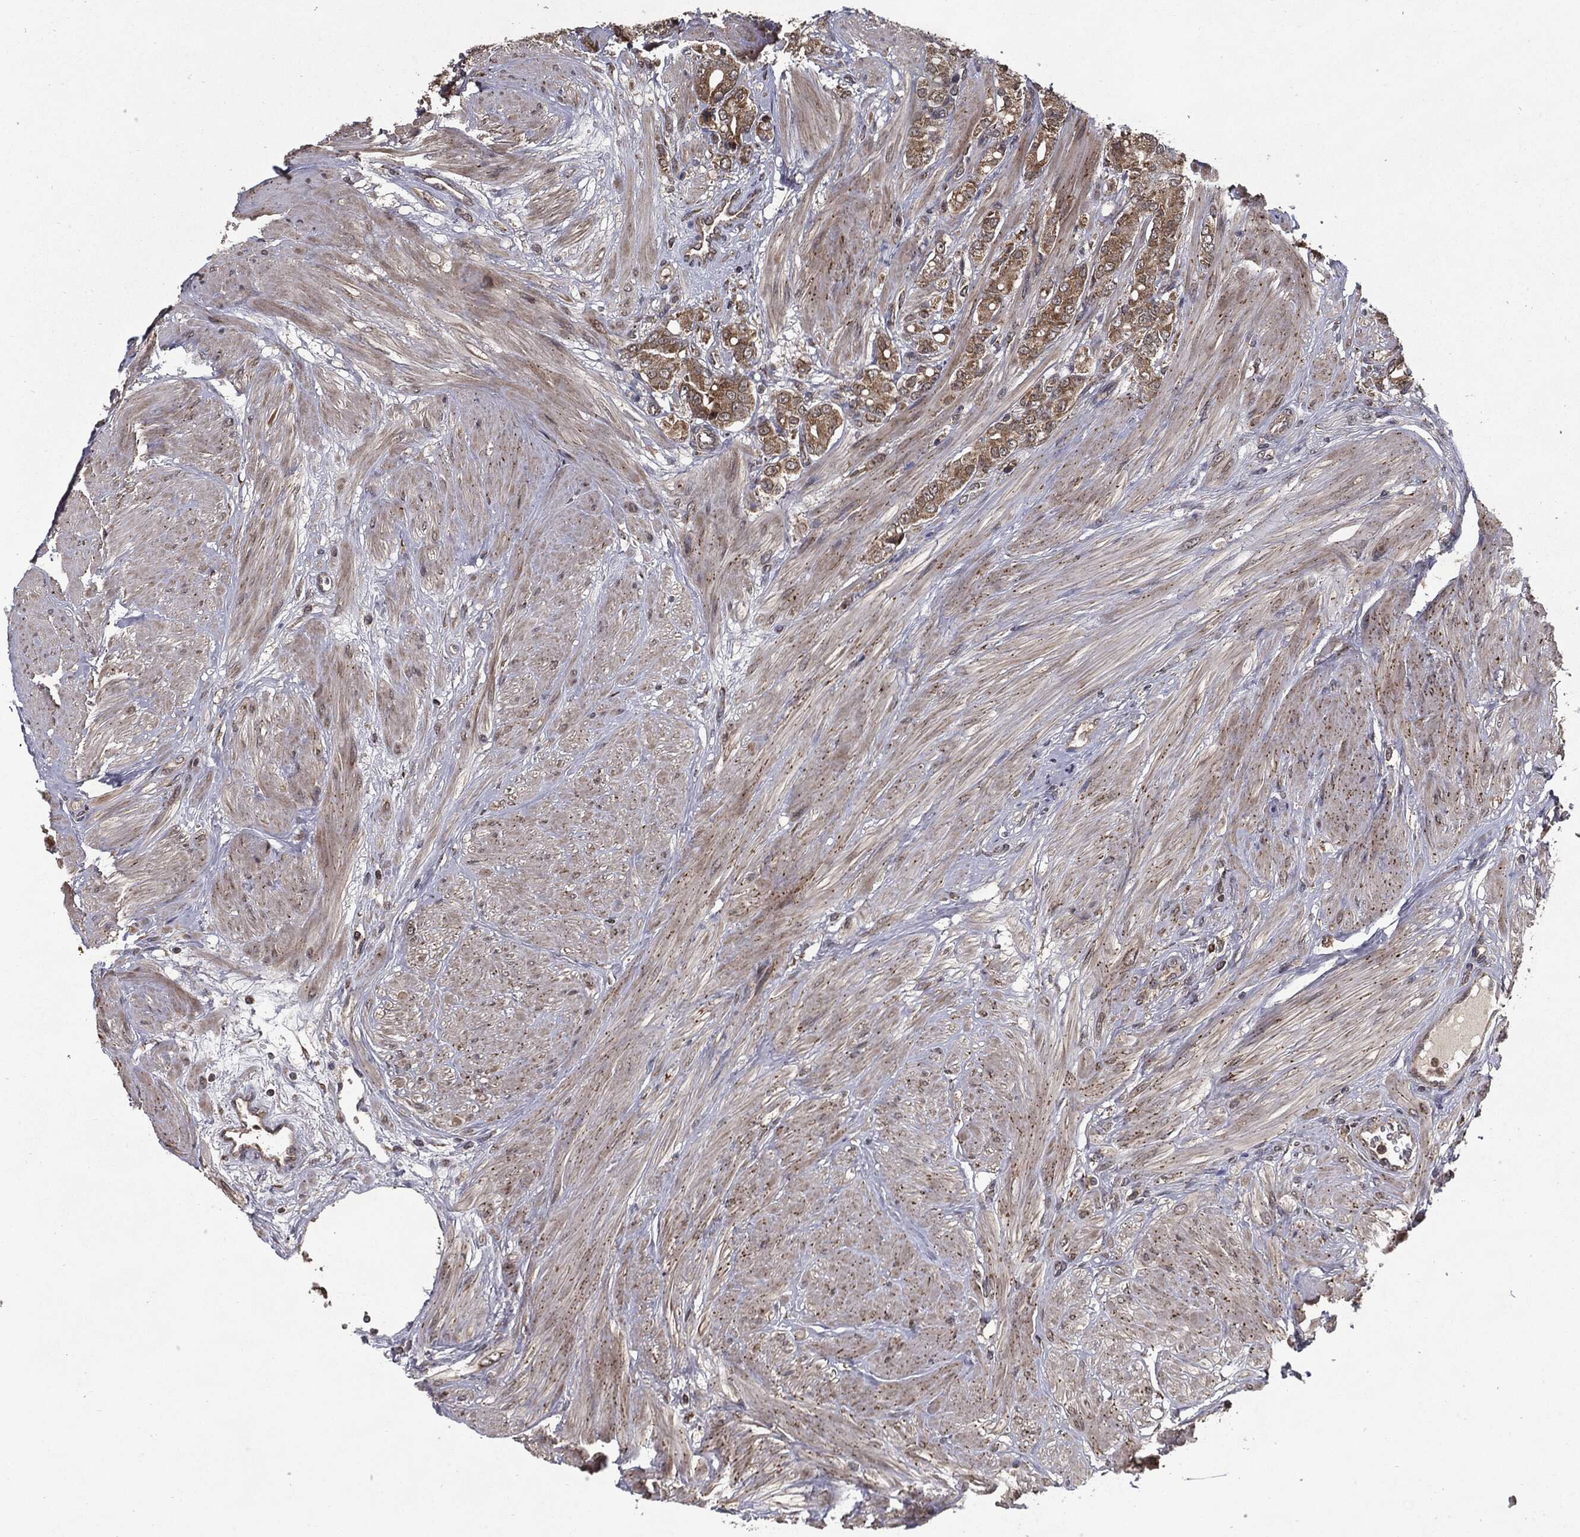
{"staining": {"intensity": "moderate", "quantity": ">75%", "location": "cytoplasmic/membranous"}, "tissue": "prostate cancer", "cell_type": "Tumor cells", "image_type": "cancer", "snomed": [{"axis": "morphology", "description": "Adenocarcinoma, NOS"}, {"axis": "topography", "description": "Prostate and seminal vesicle, NOS"}, {"axis": "topography", "description": "Prostate"}], "caption": "There is medium levels of moderate cytoplasmic/membranous expression in tumor cells of adenocarcinoma (prostate), as demonstrated by immunohistochemical staining (brown color).", "gene": "HDAC5", "patient": {"sex": "male", "age": 67}}